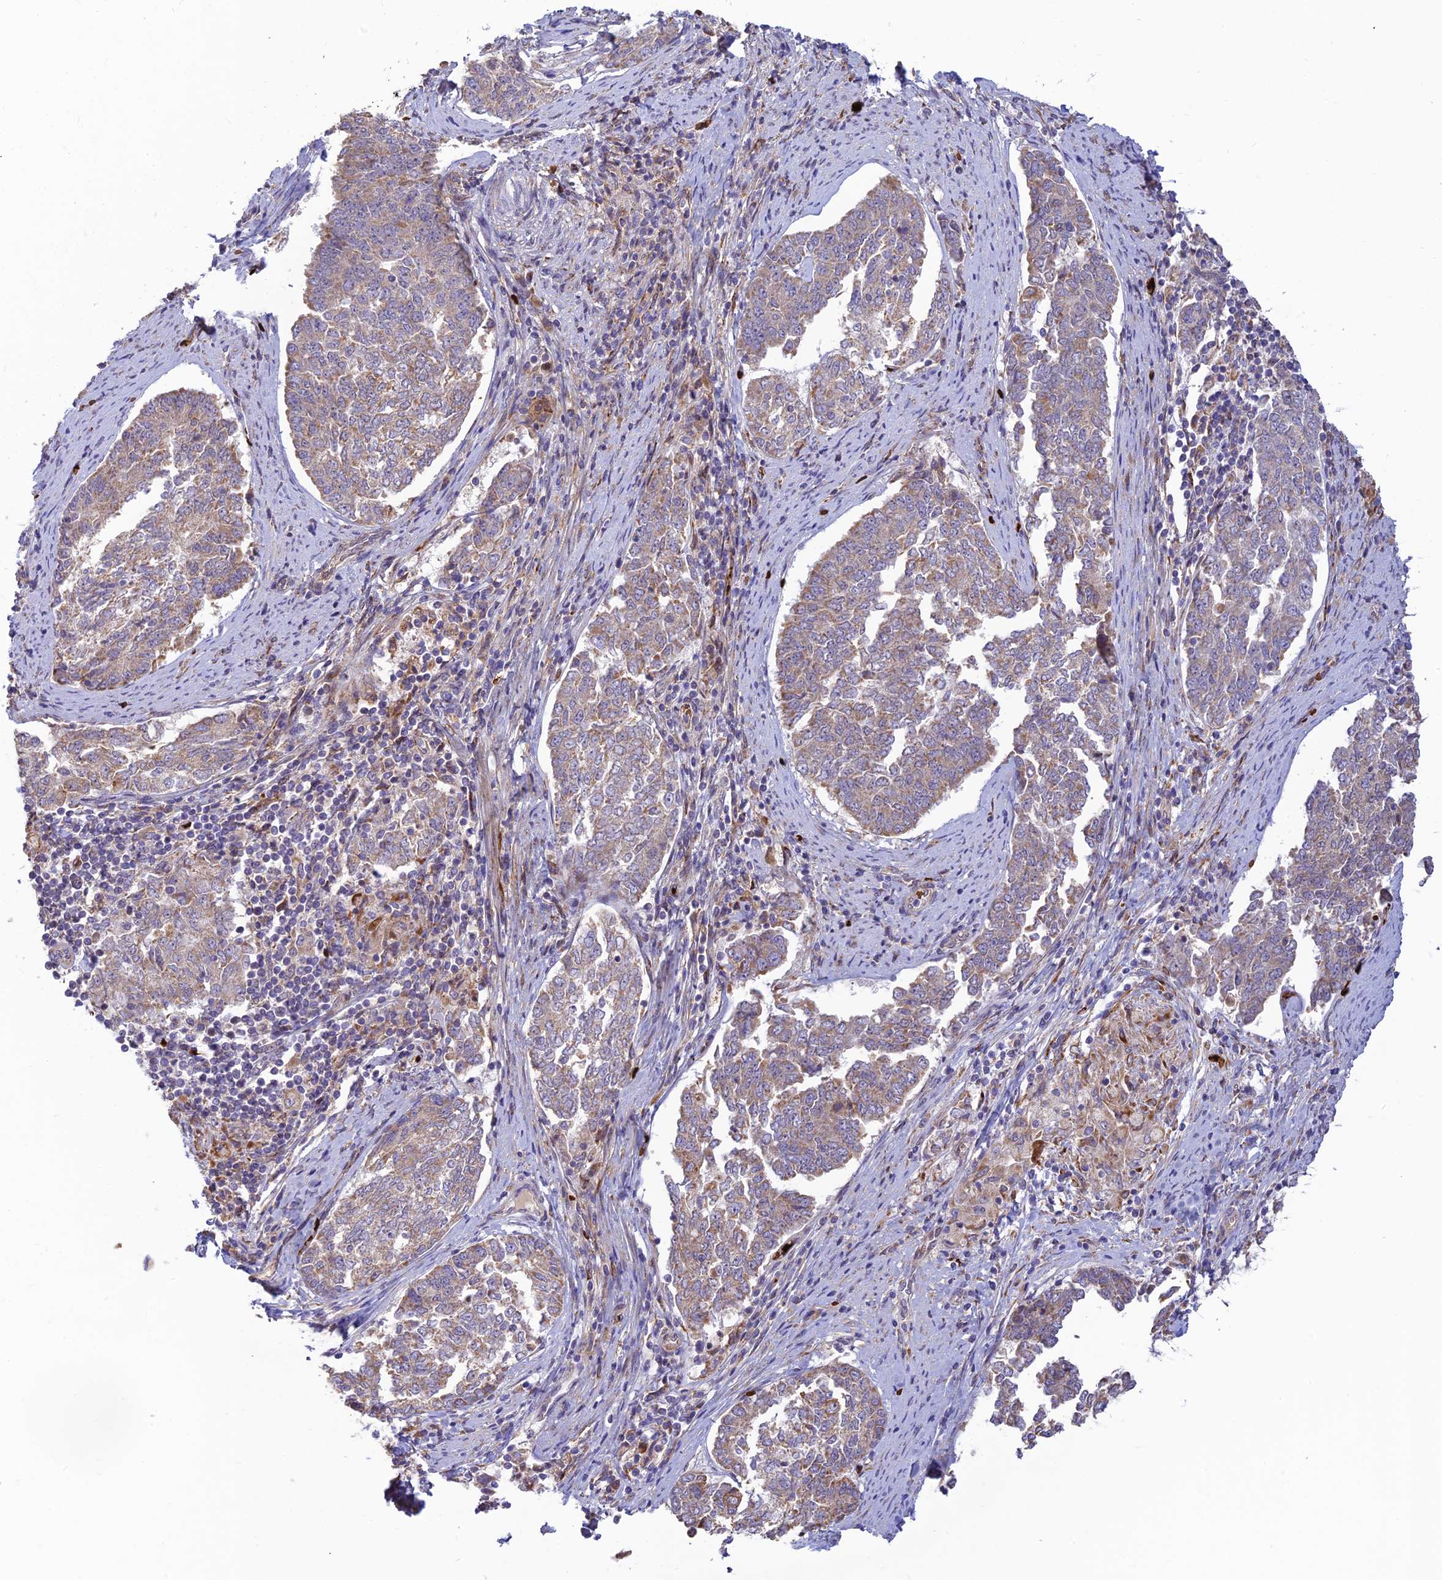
{"staining": {"intensity": "weak", "quantity": "25%-75%", "location": "cytoplasmic/membranous"}, "tissue": "endometrial cancer", "cell_type": "Tumor cells", "image_type": "cancer", "snomed": [{"axis": "morphology", "description": "Adenocarcinoma, NOS"}, {"axis": "topography", "description": "Endometrium"}], "caption": "Weak cytoplasmic/membranous staining is appreciated in approximately 25%-75% of tumor cells in endometrial cancer (adenocarcinoma). The staining is performed using DAB (3,3'-diaminobenzidine) brown chromogen to label protein expression. The nuclei are counter-stained blue using hematoxylin.", "gene": "UFSP2", "patient": {"sex": "female", "age": 80}}